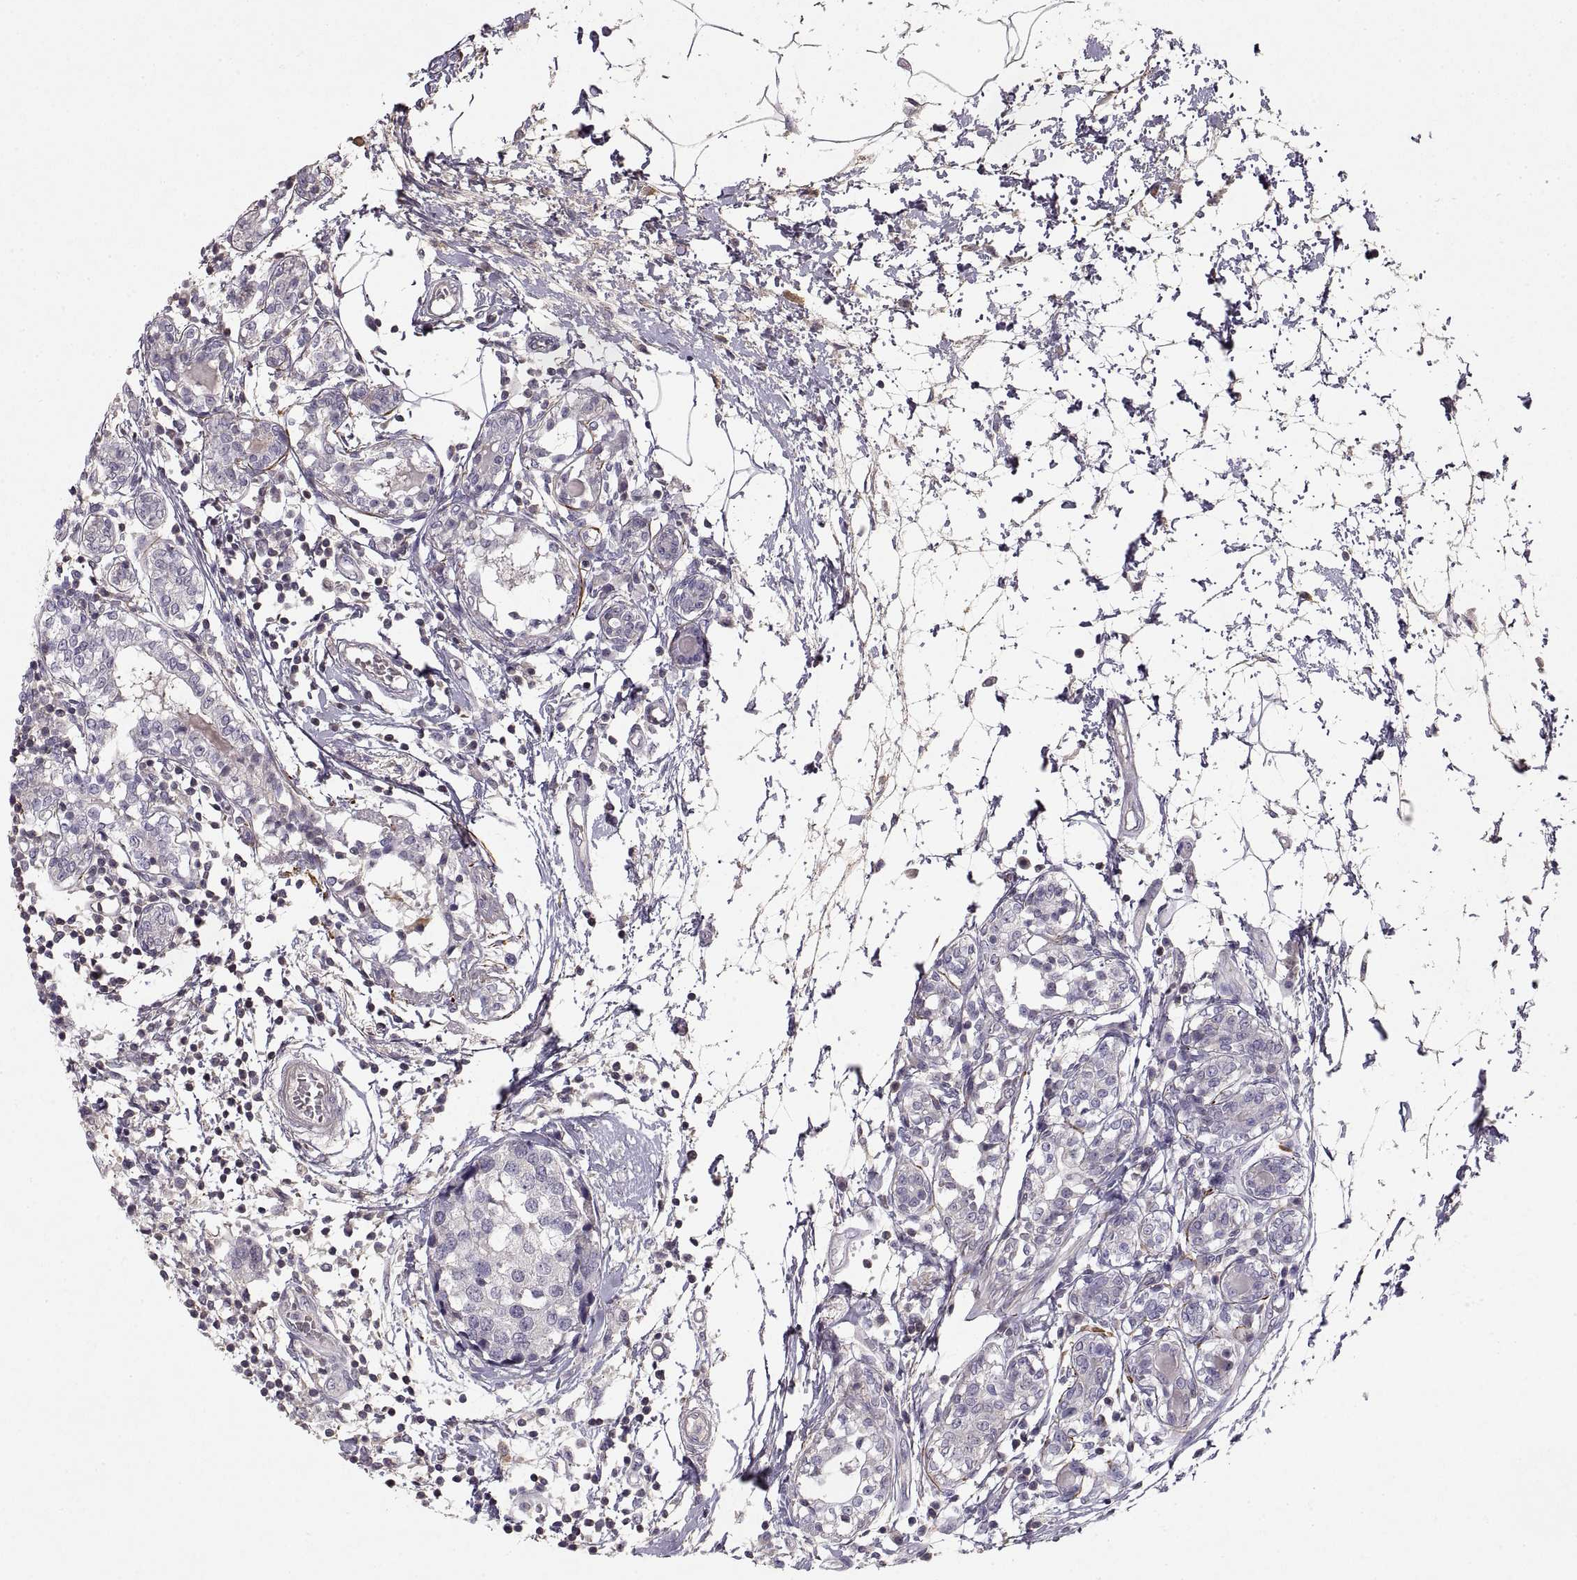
{"staining": {"intensity": "negative", "quantity": "none", "location": "none"}, "tissue": "breast cancer", "cell_type": "Tumor cells", "image_type": "cancer", "snomed": [{"axis": "morphology", "description": "Lobular carcinoma"}, {"axis": "topography", "description": "Breast"}], "caption": "There is no significant positivity in tumor cells of lobular carcinoma (breast).", "gene": "ADAM11", "patient": {"sex": "female", "age": 59}}